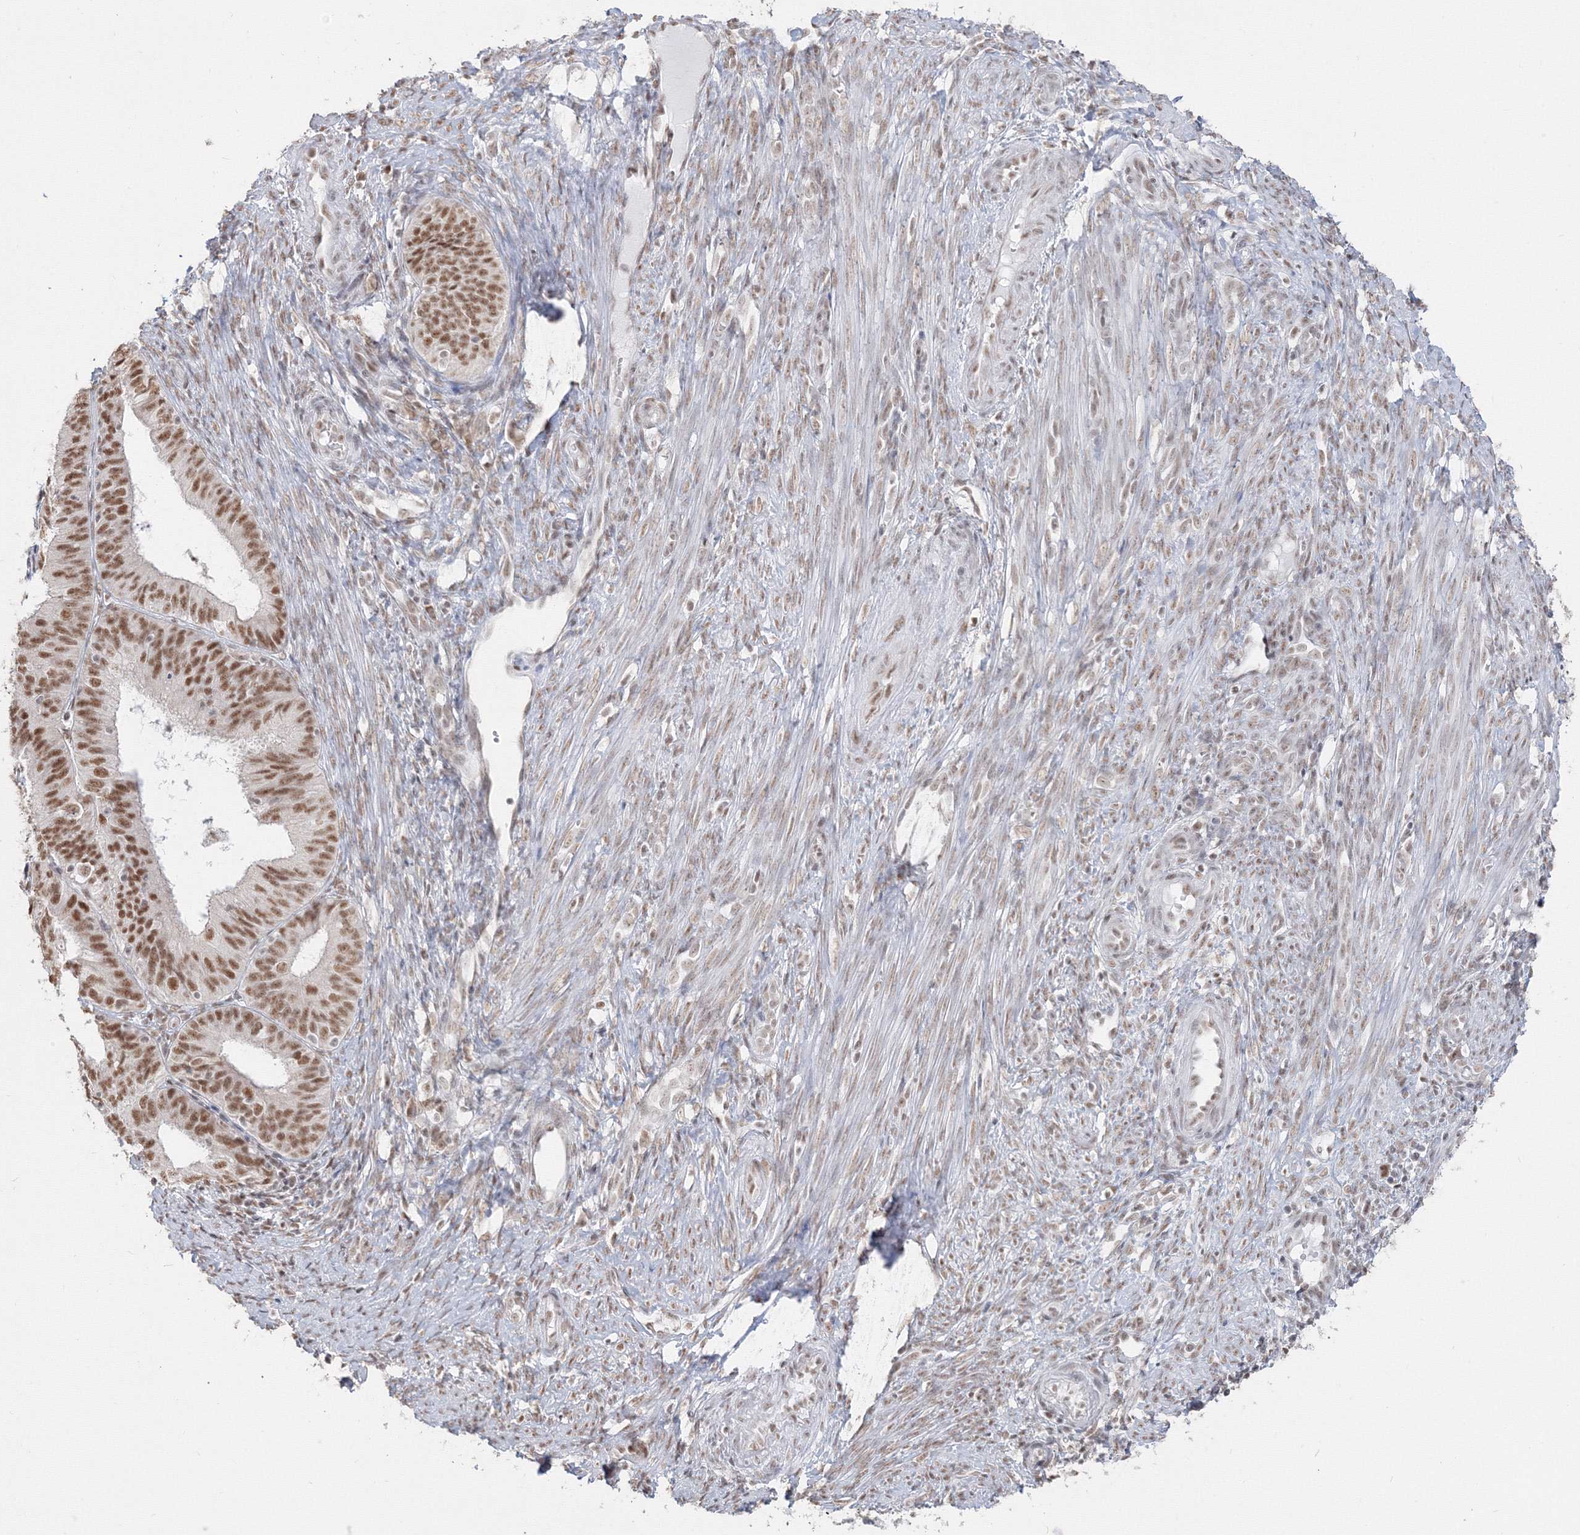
{"staining": {"intensity": "moderate", "quantity": ">75%", "location": "nuclear"}, "tissue": "endometrial cancer", "cell_type": "Tumor cells", "image_type": "cancer", "snomed": [{"axis": "morphology", "description": "Adenocarcinoma, NOS"}, {"axis": "topography", "description": "Endometrium"}], "caption": "Immunohistochemistry (IHC) histopathology image of neoplastic tissue: endometrial cancer stained using immunohistochemistry exhibits medium levels of moderate protein expression localized specifically in the nuclear of tumor cells, appearing as a nuclear brown color.", "gene": "PPP4R2", "patient": {"sex": "female", "age": 51}}